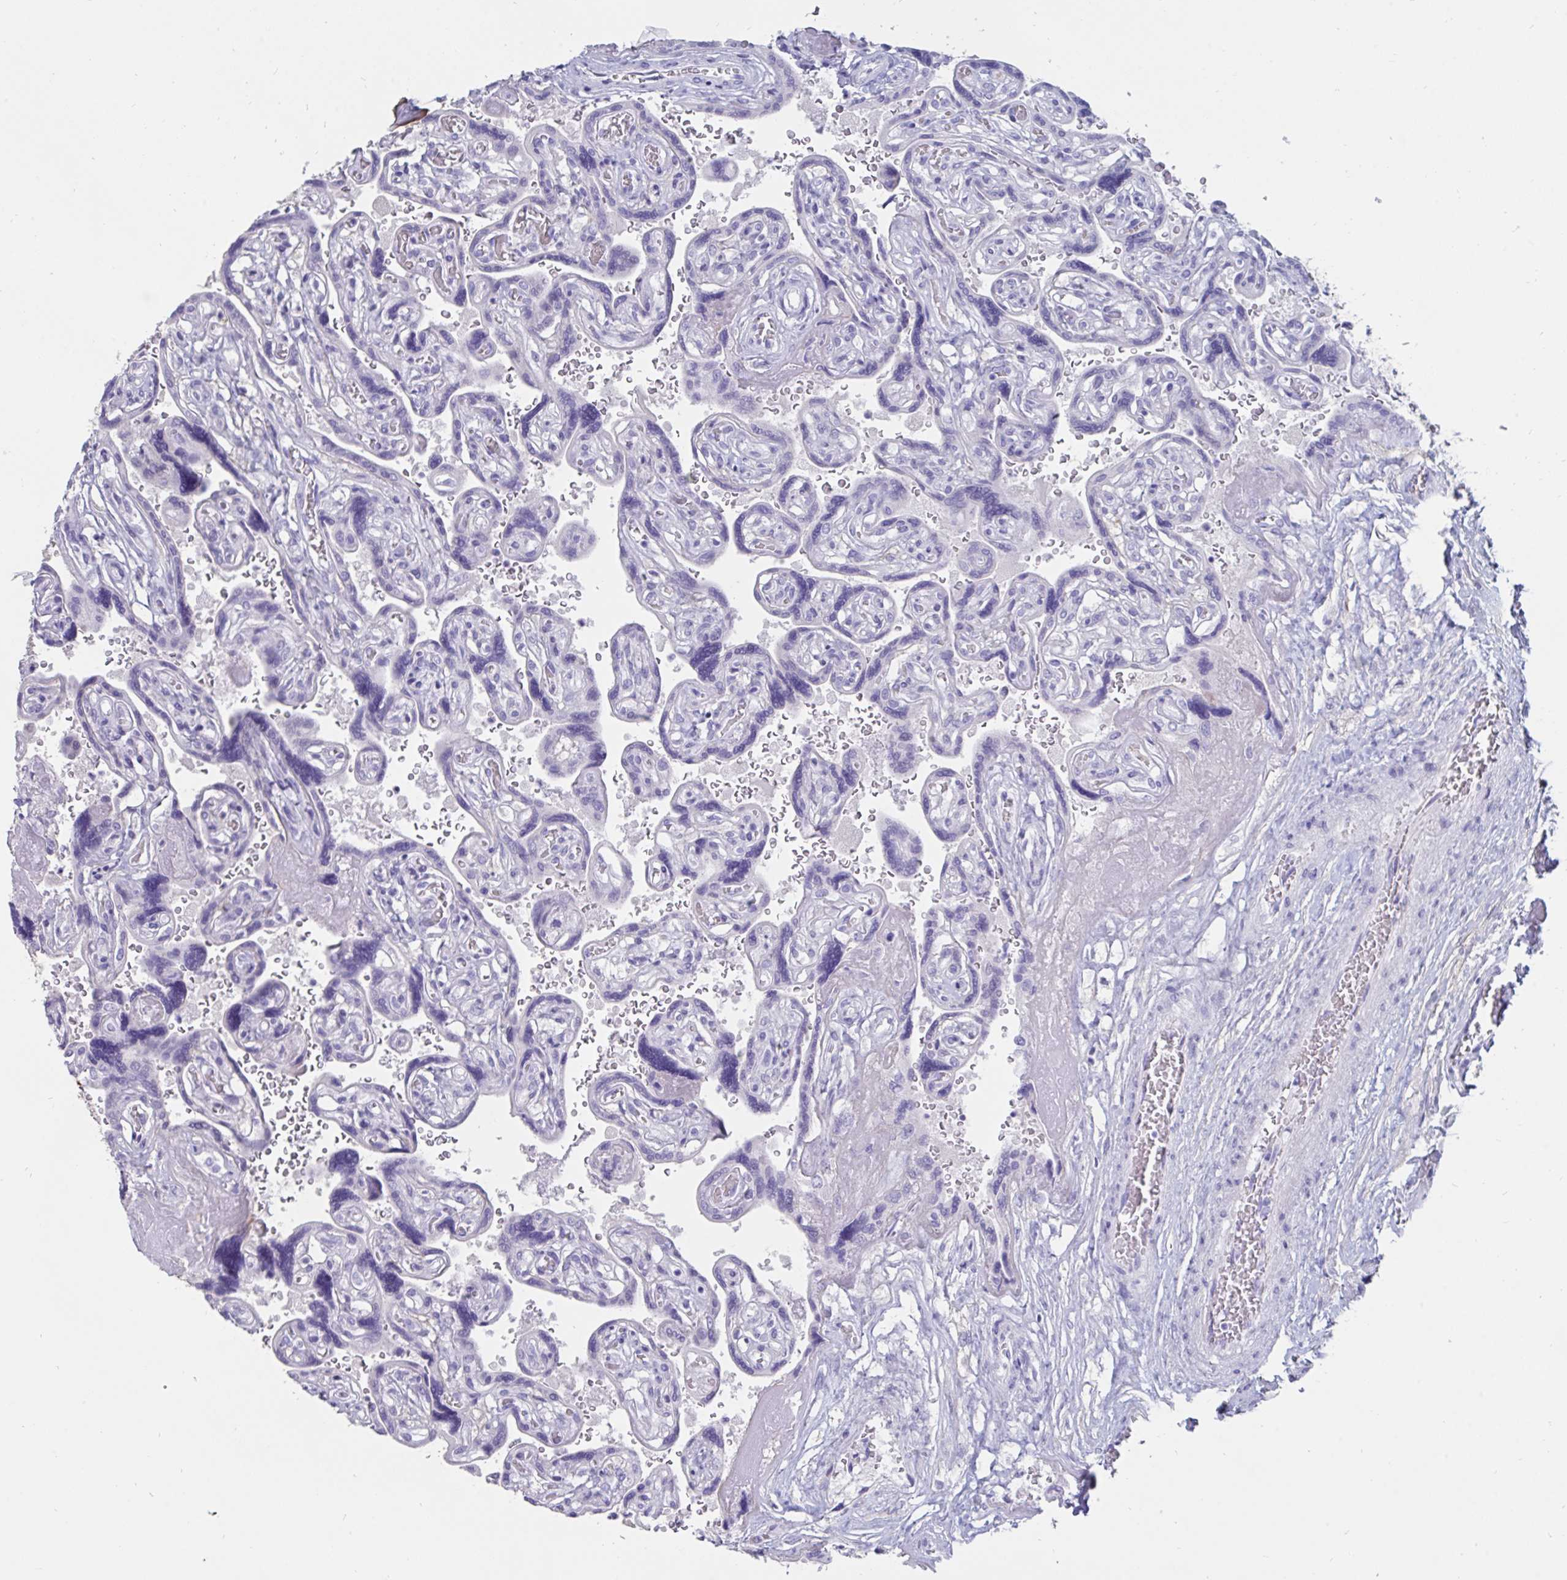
{"staining": {"intensity": "negative", "quantity": "none", "location": "none"}, "tissue": "placenta", "cell_type": "Decidual cells", "image_type": "normal", "snomed": [{"axis": "morphology", "description": "Normal tissue, NOS"}, {"axis": "topography", "description": "Placenta"}], "caption": "Placenta stained for a protein using immunohistochemistry (IHC) demonstrates no positivity decidual cells.", "gene": "TNNC1", "patient": {"sex": "female", "age": 32}}